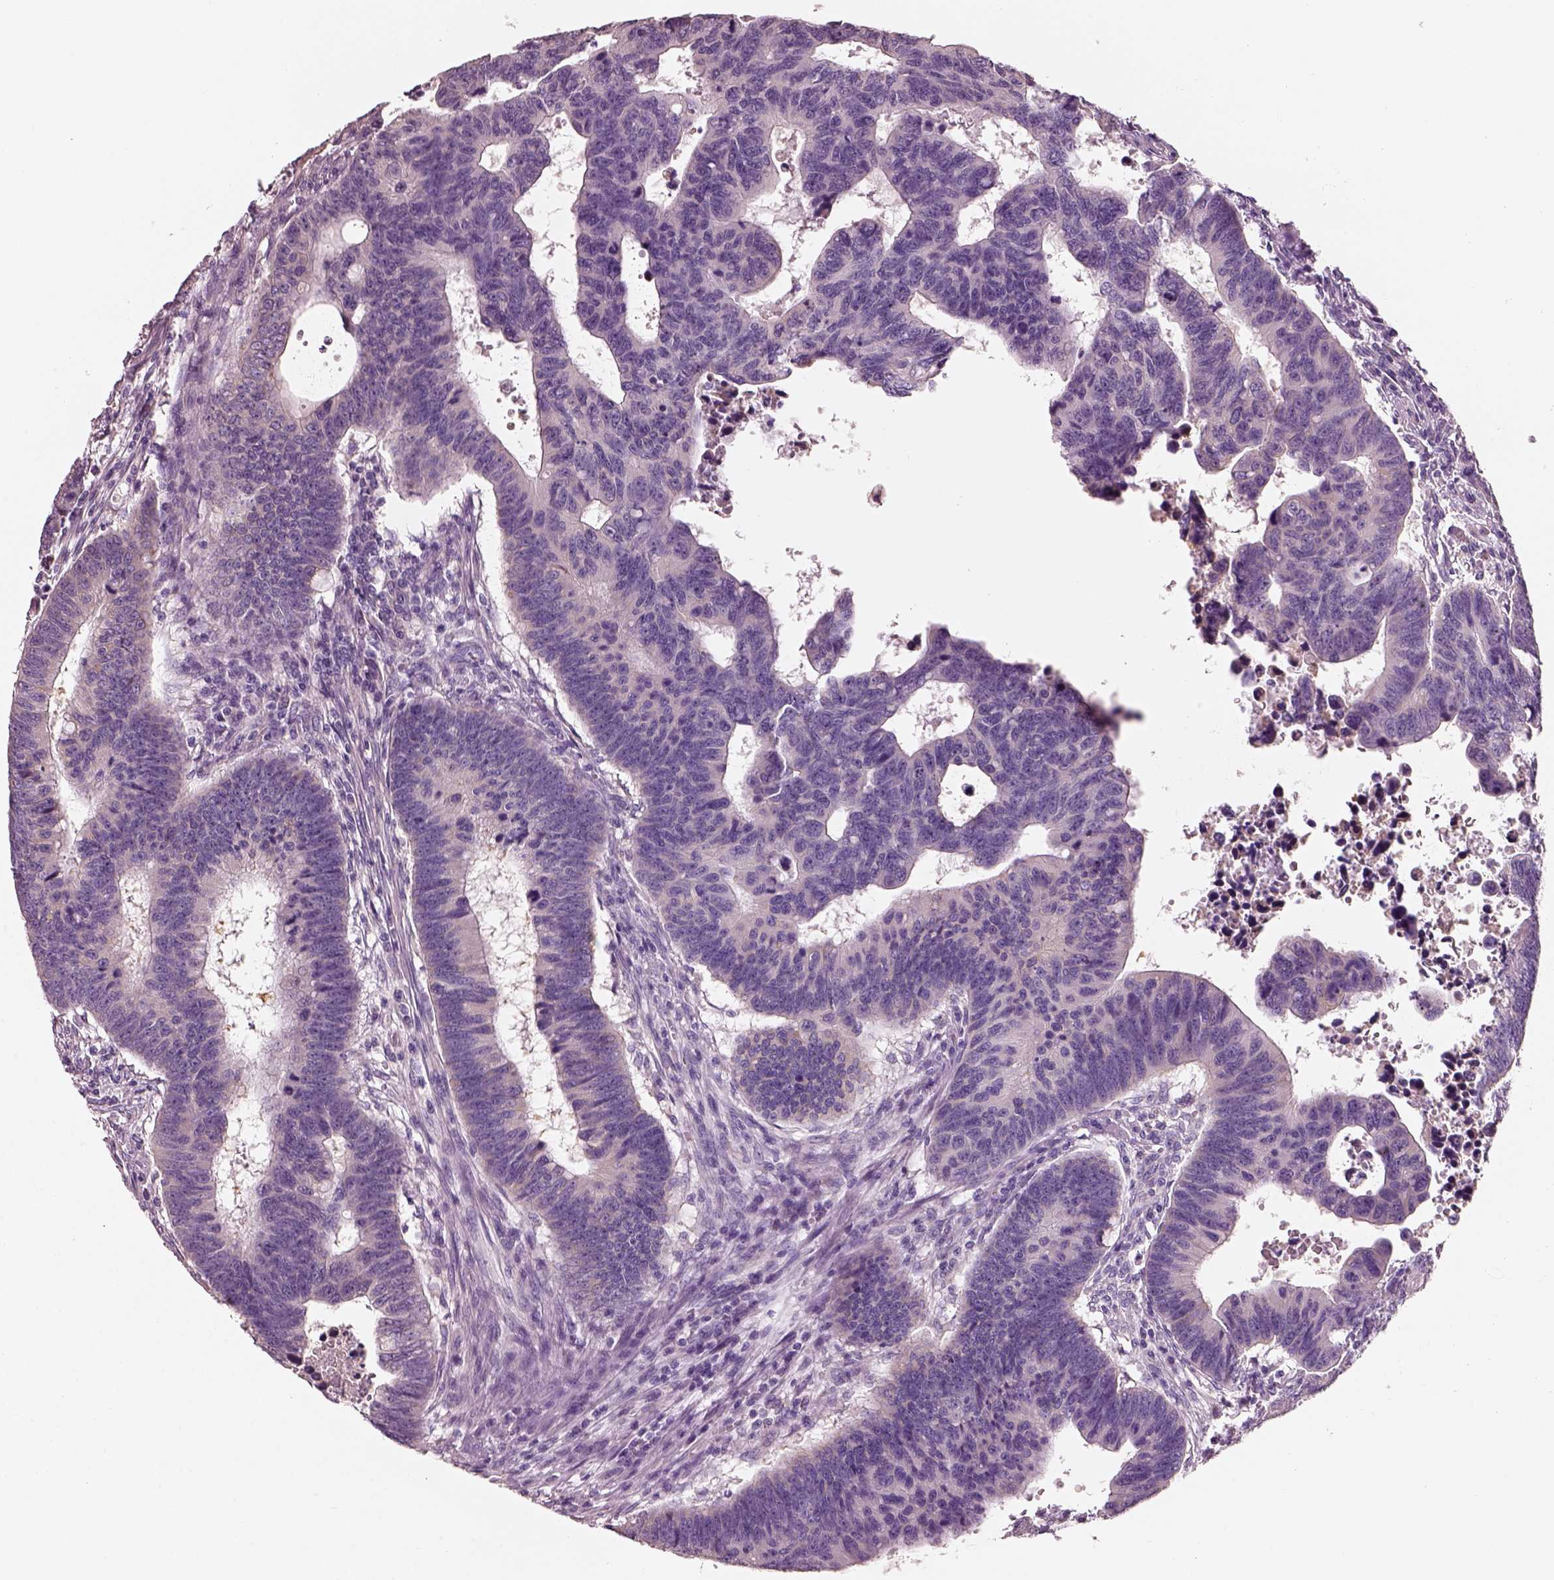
{"staining": {"intensity": "negative", "quantity": "none", "location": "none"}, "tissue": "colorectal cancer", "cell_type": "Tumor cells", "image_type": "cancer", "snomed": [{"axis": "morphology", "description": "Adenocarcinoma, NOS"}, {"axis": "topography", "description": "Rectum"}], "caption": "High power microscopy photomicrograph of an IHC micrograph of colorectal cancer (adenocarcinoma), revealing no significant staining in tumor cells. (Immunohistochemistry (ihc), brightfield microscopy, high magnification).", "gene": "PNOC", "patient": {"sex": "female", "age": 85}}